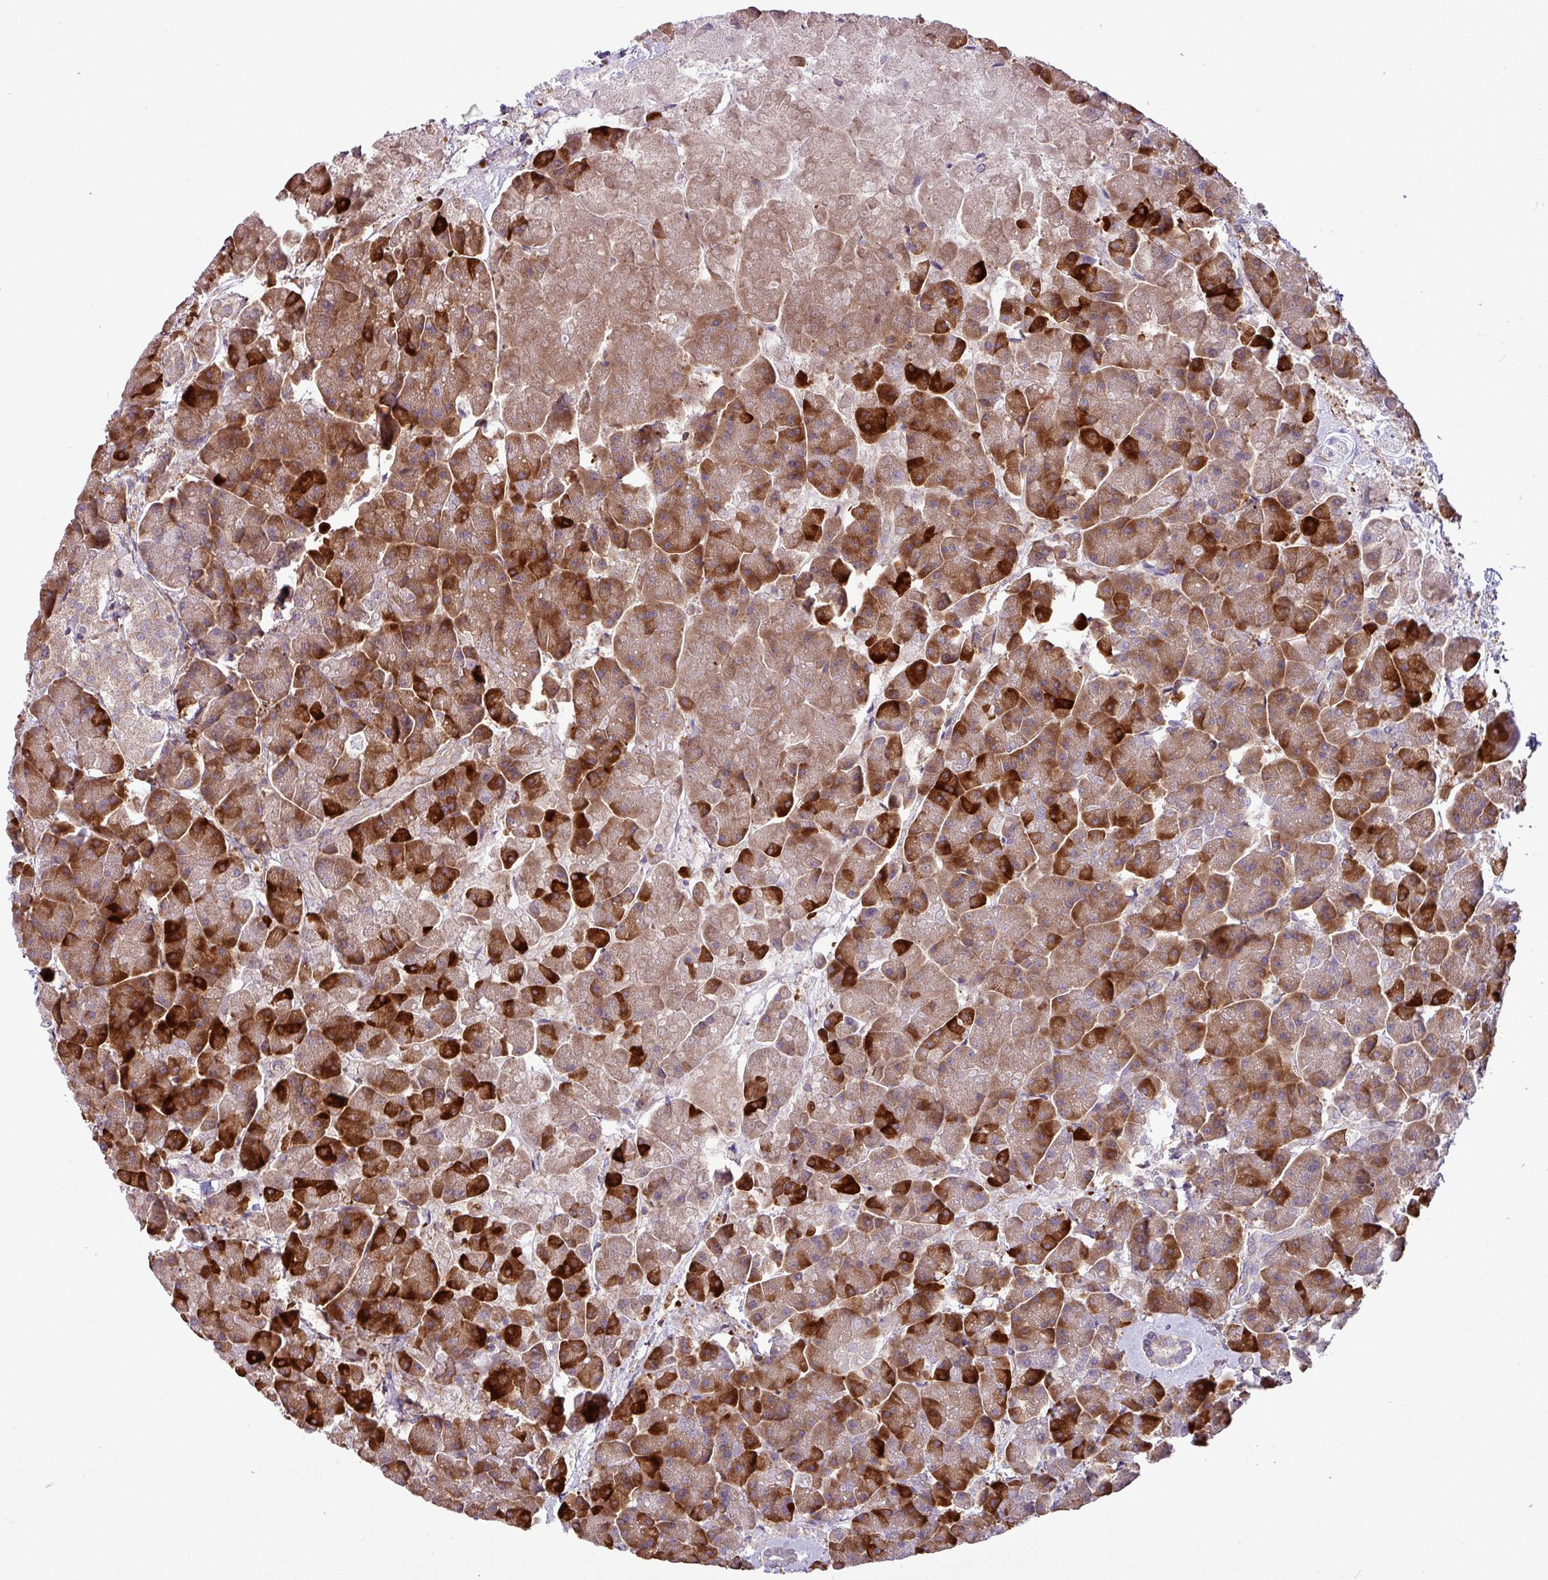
{"staining": {"intensity": "strong", "quantity": ">75%", "location": "cytoplasmic/membranous"}, "tissue": "pancreas", "cell_type": "Exocrine glandular cells", "image_type": "normal", "snomed": [{"axis": "morphology", "description": "Normal tissue, NOS"}, {"axis": "topography", "description": "Pancreas"}, {"axis": "topography", "description": "Peripheral nerve tissue"}], "caption": "An immunohistochemistry (IHC) image of unremarkable tissue is shown. Protein staining in brown highlights strong cytoplasmic/membranous positivity in pancreas within exocrine glandular cells.", "gene": "LRRC74B", "patient": {"sex": "male", "age": 54}}